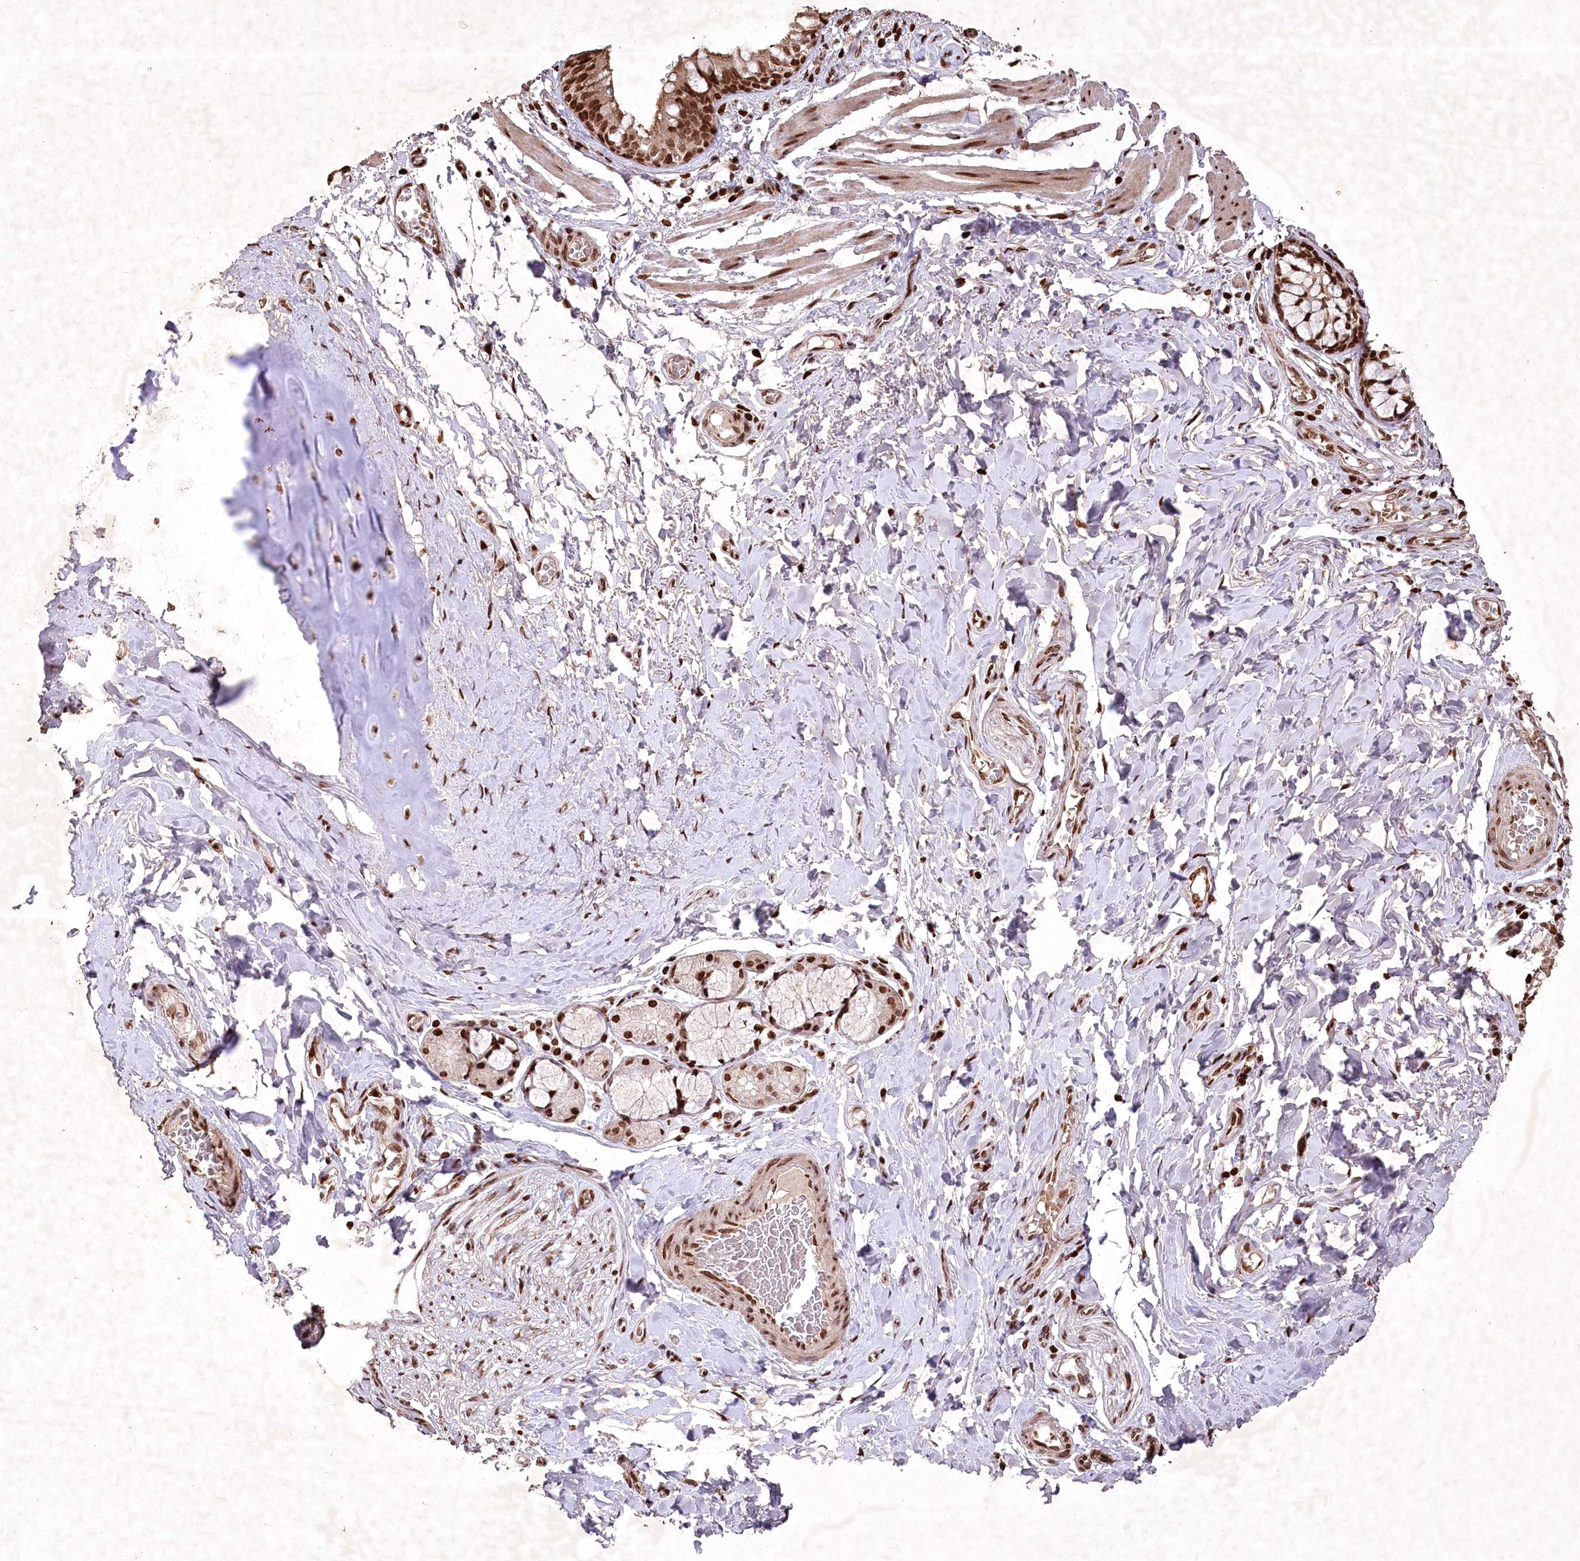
{"staining": {"intensity": "strong", "quantity": ">75%", "location": "cytoplasmic/membranous,nuclear"}, "tissue": "bronchus", "cell_type": "Respiratory epithelial cells", "image_type": "normal", "snomed": [{"axis": "morphology", "description": "Normal tissue, NOS"}, {"axis": "topography", "description": "Cartilage tissue"}, {"axis": "topography", "description": "Bronchus"}], "caption": "A high-resolution image shows immunohistochemistry (IHC) staining of benign bronchus, which shows strong cytoplasmic/membranous,nuclear expression in about >75% of respiratory epithelial cells. Nuclei are stained in blue.", "gene": "CCSER2", "patient": {"sex": "female", "age": 36}}